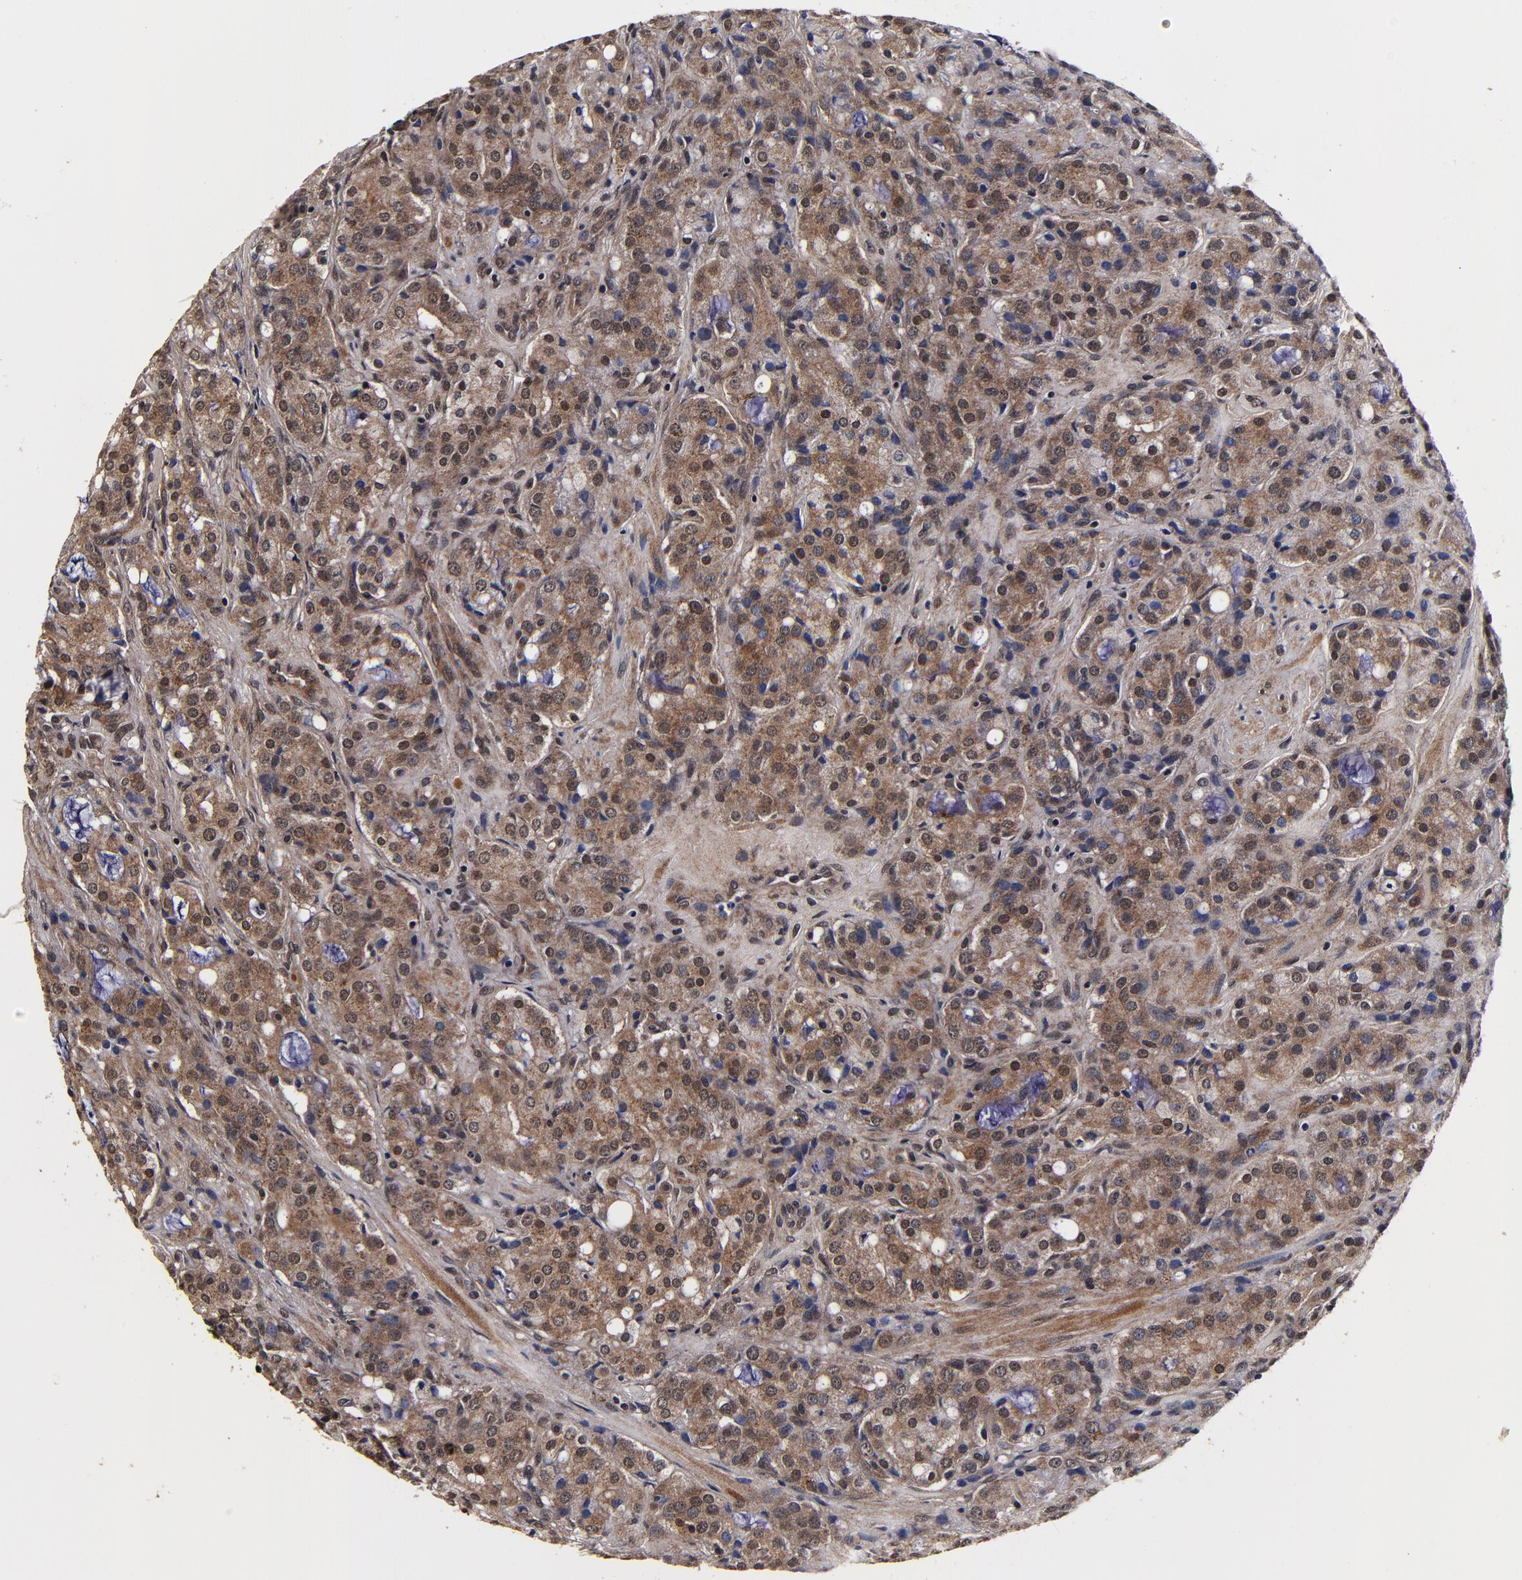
{"staining": {"intensity": "moderate", "quantity": ">75%", "location": "cytoplasmic/membranous,nuclear"}, "tissue": "prostate cancer", "cell_type": "Tumor cells", "image_type": "cancer", "snomed": [{"axis": "morphology", "description": "Adenocarcinoma, High grade"}, {"axis": "topography", "description": "Prostate"}], "caption": "Immunohistochemistry (IHC) image of human prostate cancer (adenocarcinoma (high-grade)) stained for a protein (brown), which displays medium levels of moderate cytoplasmic/membranous and nuclear expression in about >75% of tumor cells.", "gene": "MMP15", "patient": {"sex": "male", "age": 72}}